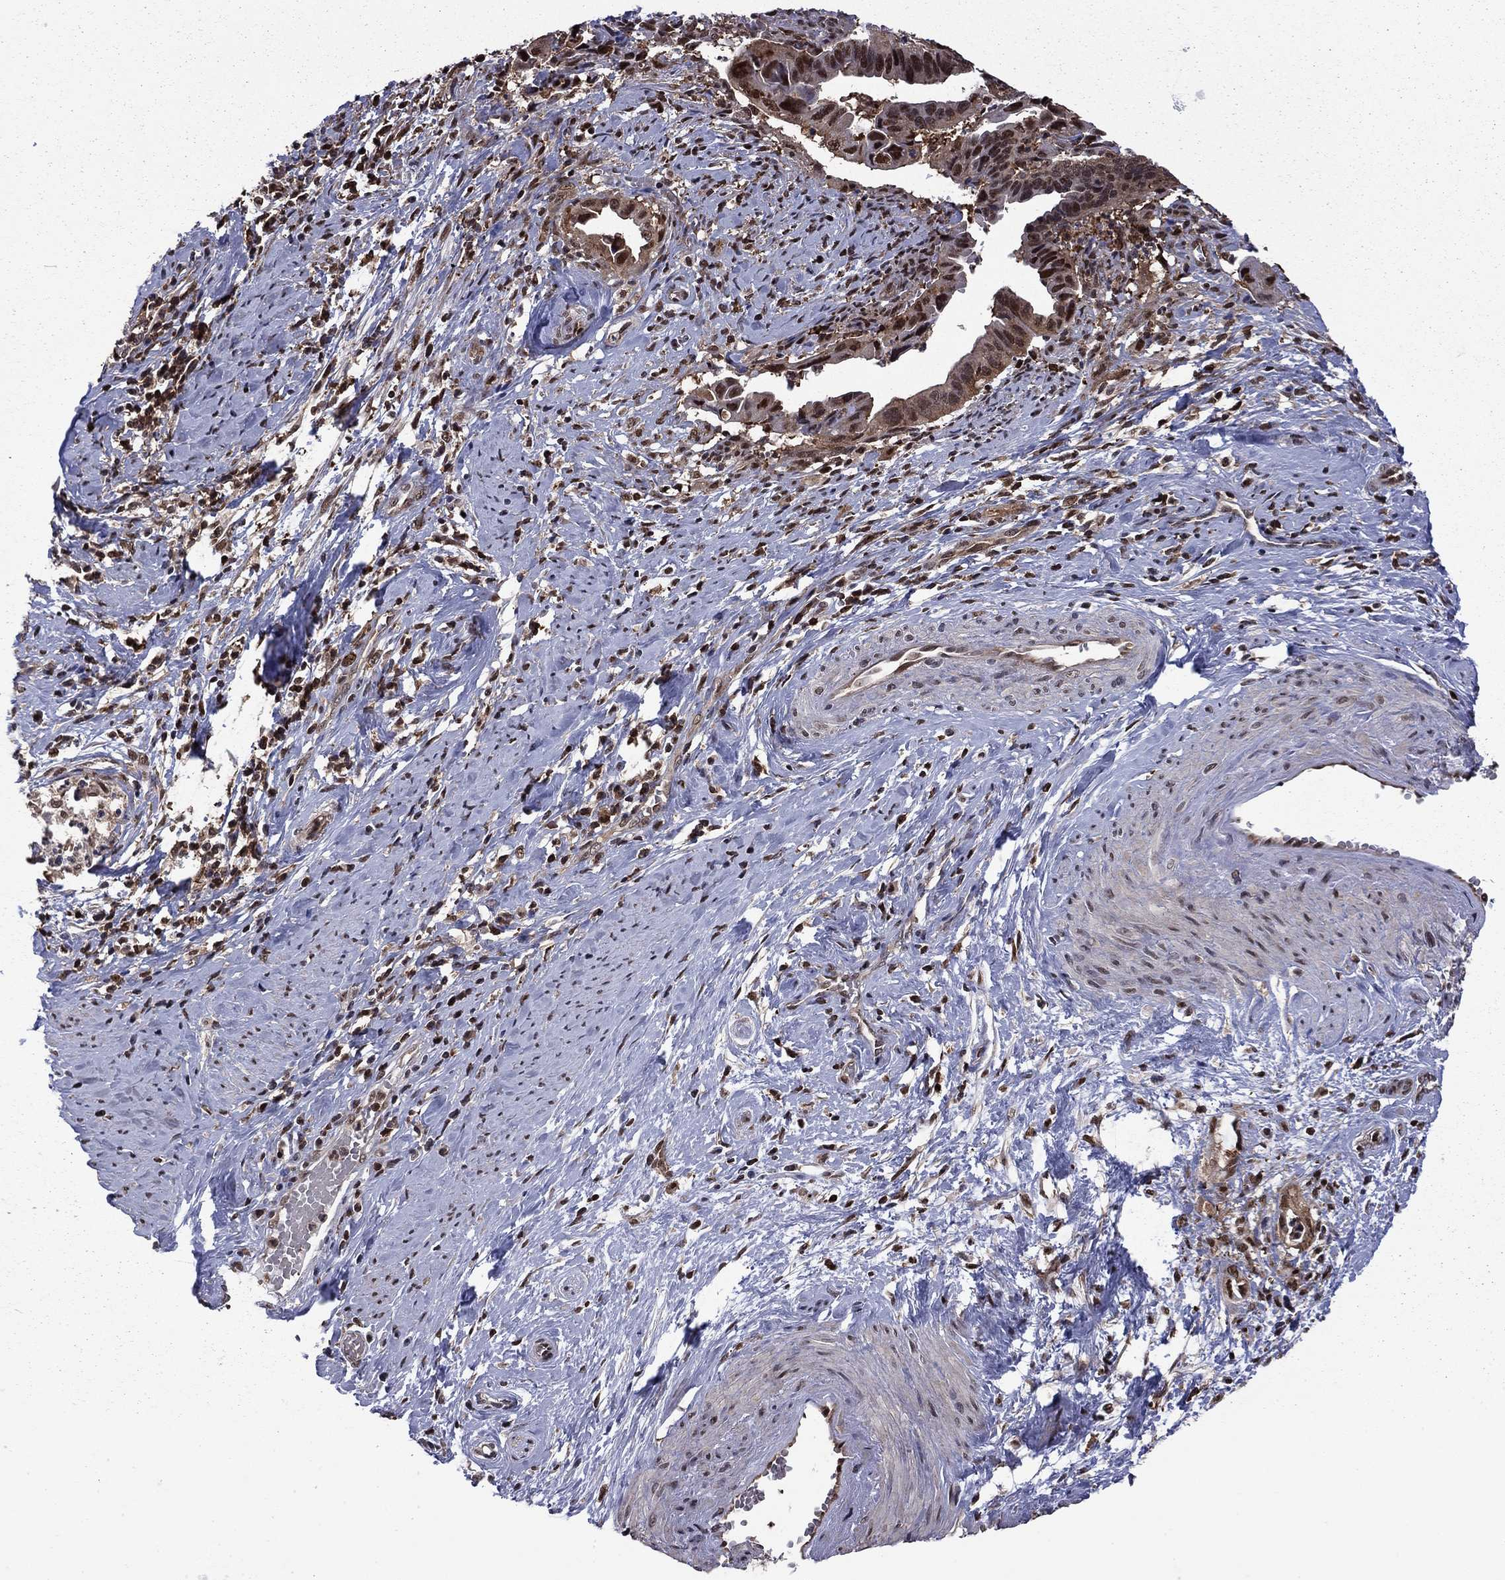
{"staining": {"intensity": "moderate", "quantity": "<25%", "location": "nuclear"}, "tissue": "cervical cancer", "cell_type": "Tumor cells", "image_type": "cancer", "snomed": [{"axis": "morphology", "description": "Adenocarcinoma, NOS"}, {"axis": "topography", "description": "Cervix"}], "caption": "An immunohistochemistry photomicrograph of tumor tissue is shown. Protein staining in brown labels moderate nuclear positivity in cervical adenocarcinoma within tumor cells.", "gene": "PSMD2", "patient": {"sex": "female", "age": 42}}